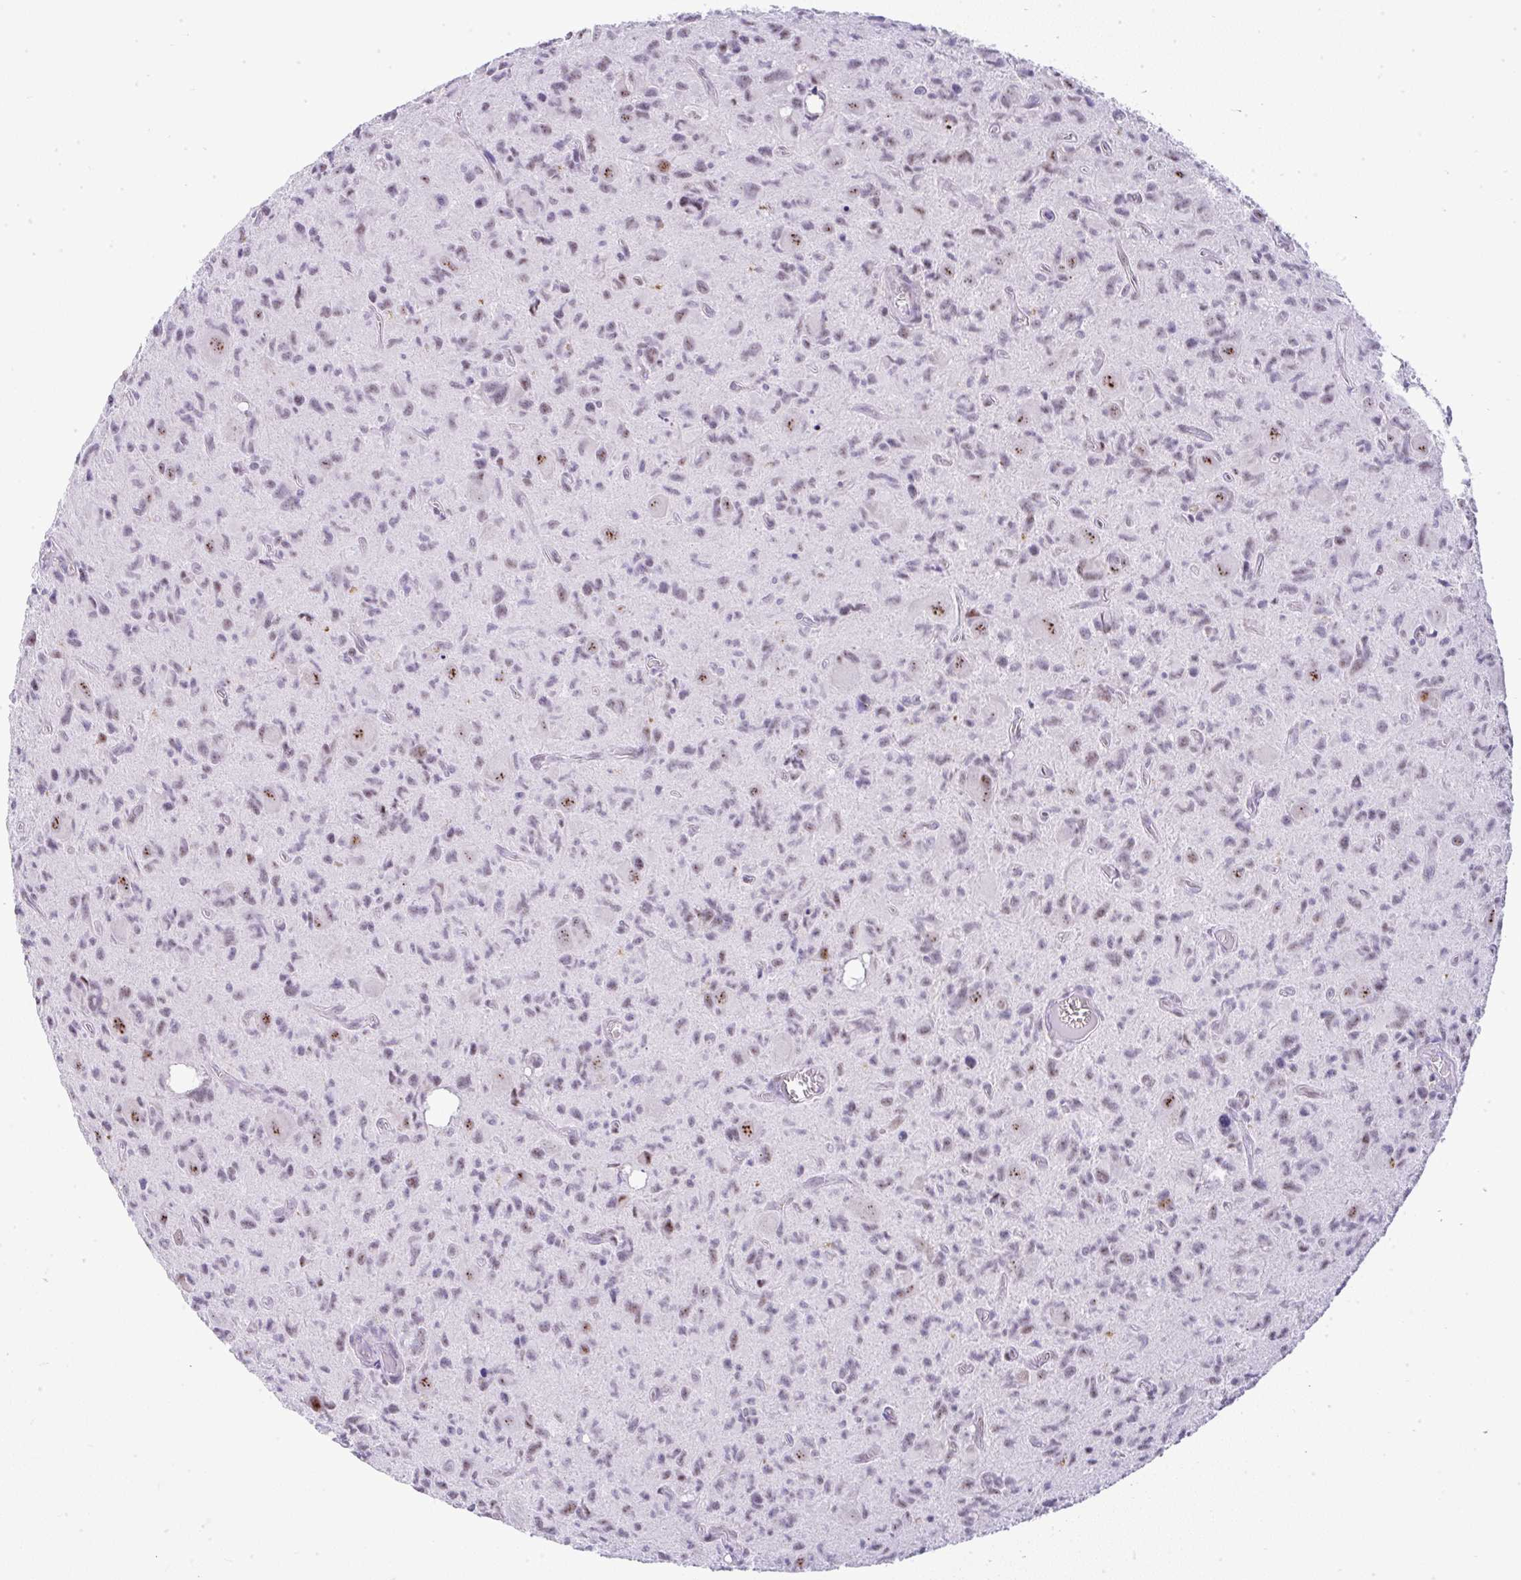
{"staining": {"intensity": "moderate", "quantity": "<25%", "location": "nuclear"}, "tissue": "glioma", "cell_type": "Tumor cells", "image_type": "cancer", "snomed": [{"axis": "morphology", "description": "Glioma, malignant, High grade"}, {"axis": "topography", "description": "Brain"}], "caption": "Immunohistochemistry (IHC) histopathology image of neoplastic tissue: human malignant high-grade glioma stained using immunohistochemistry (IHC) shows low levels of moderate protein expression localized specifically in the nuclear of tumor cells, appearing as a nuclear brown color.", "gene": "NR1D2", "patient": {"sex": "male", "age": 76}}